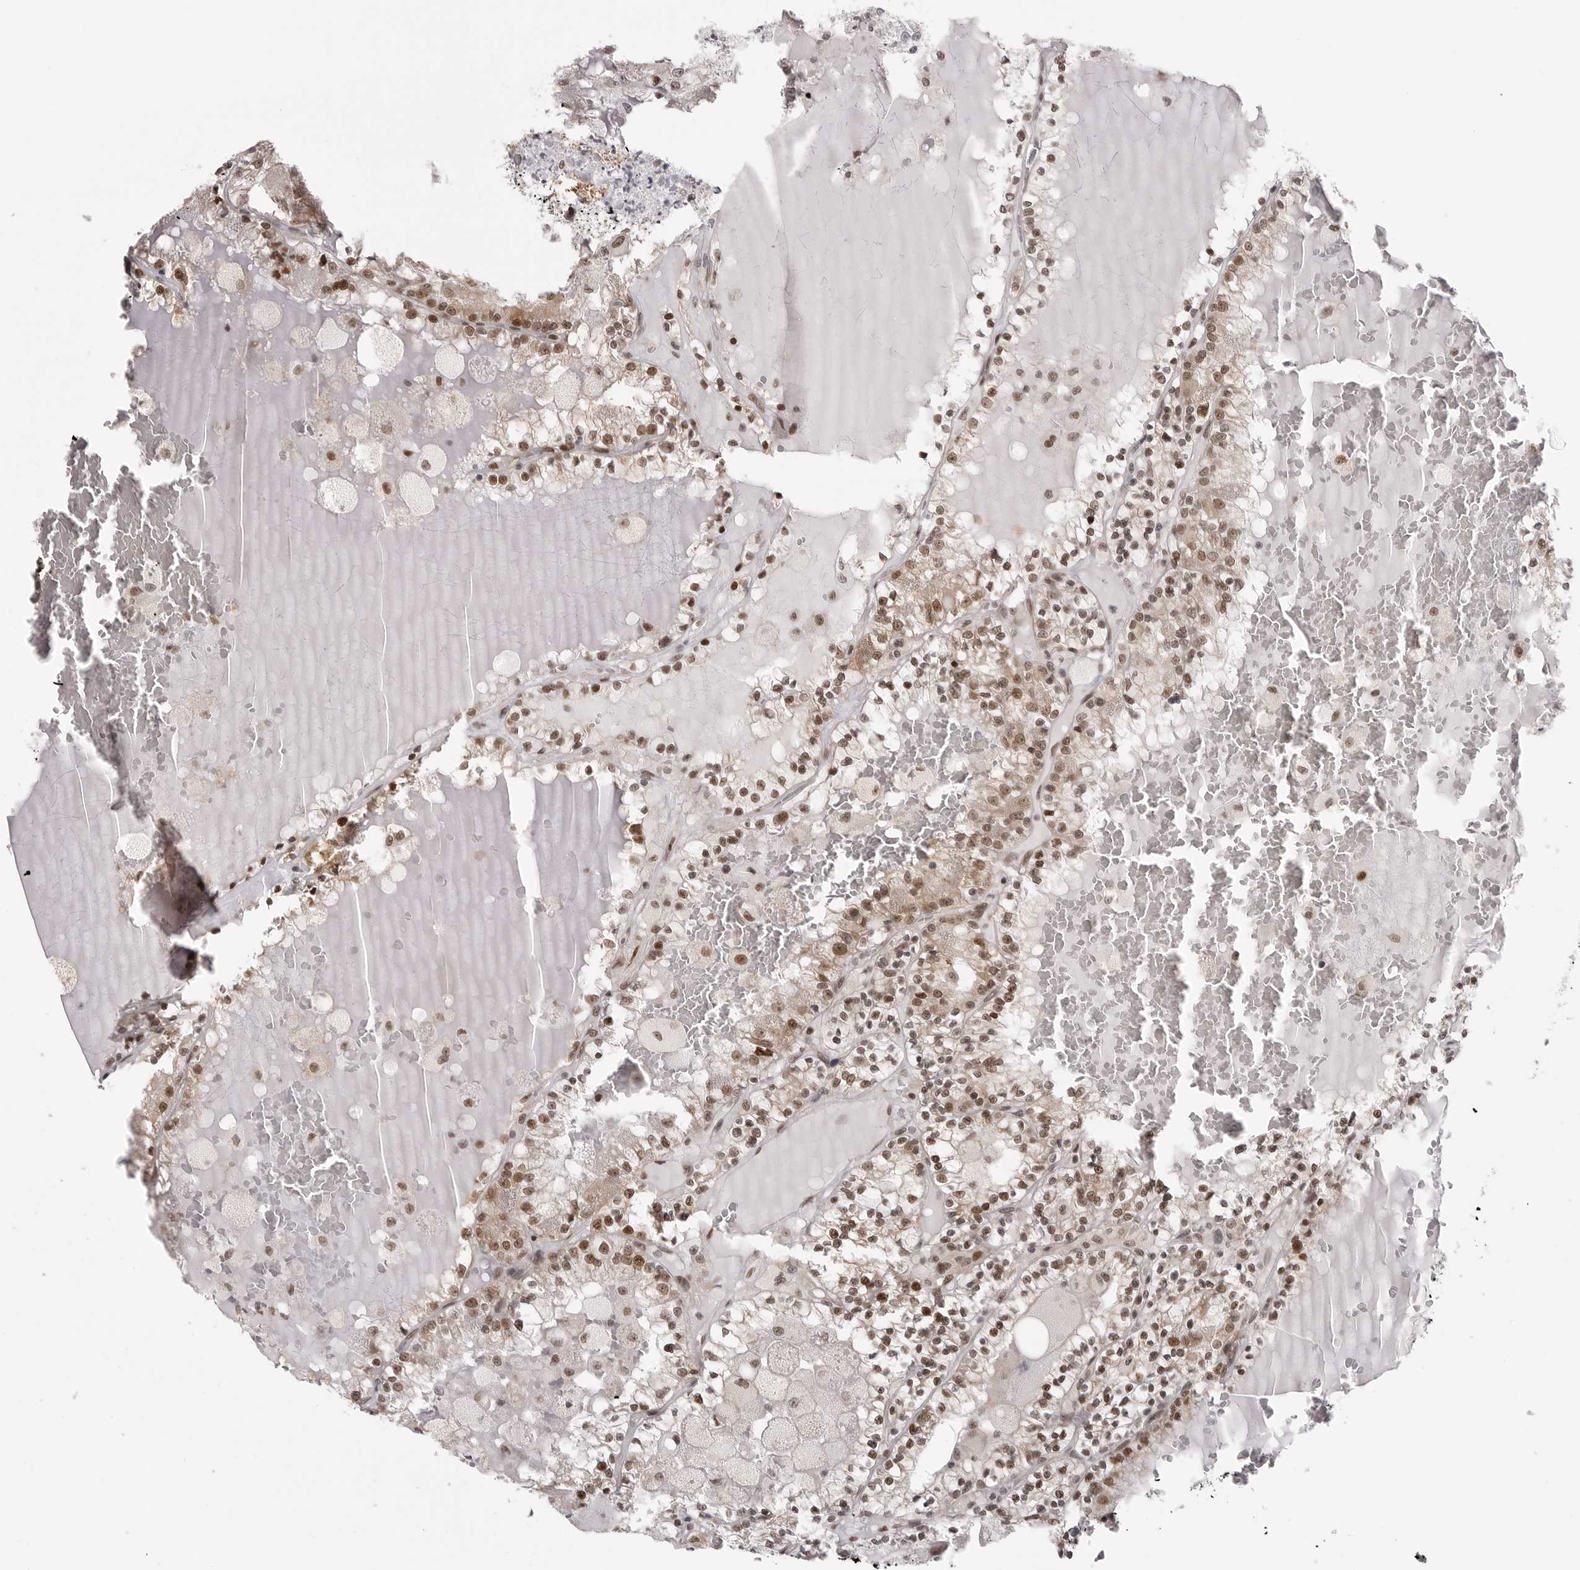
{"staining": {"intensity": "moderate", "quantity": ">75%", "location": "nuclear"}, "tissue": "renal cancer", "cell_type": "Tumor cells", "image_type": "cancer", "snomed": [{"axis": "morphology", "description": "Adenocarcinoma, NOS"}, {"axis": "topography", "description": "Kidney"}], "caption": "DAB immunohistochemical staining of human adenocarcinoma (renal) displays moderate nuclear protein staining in about >75% of tumor cells.", "gene": "PRDM10", "patient": {"sex": "female", "age": 56}}